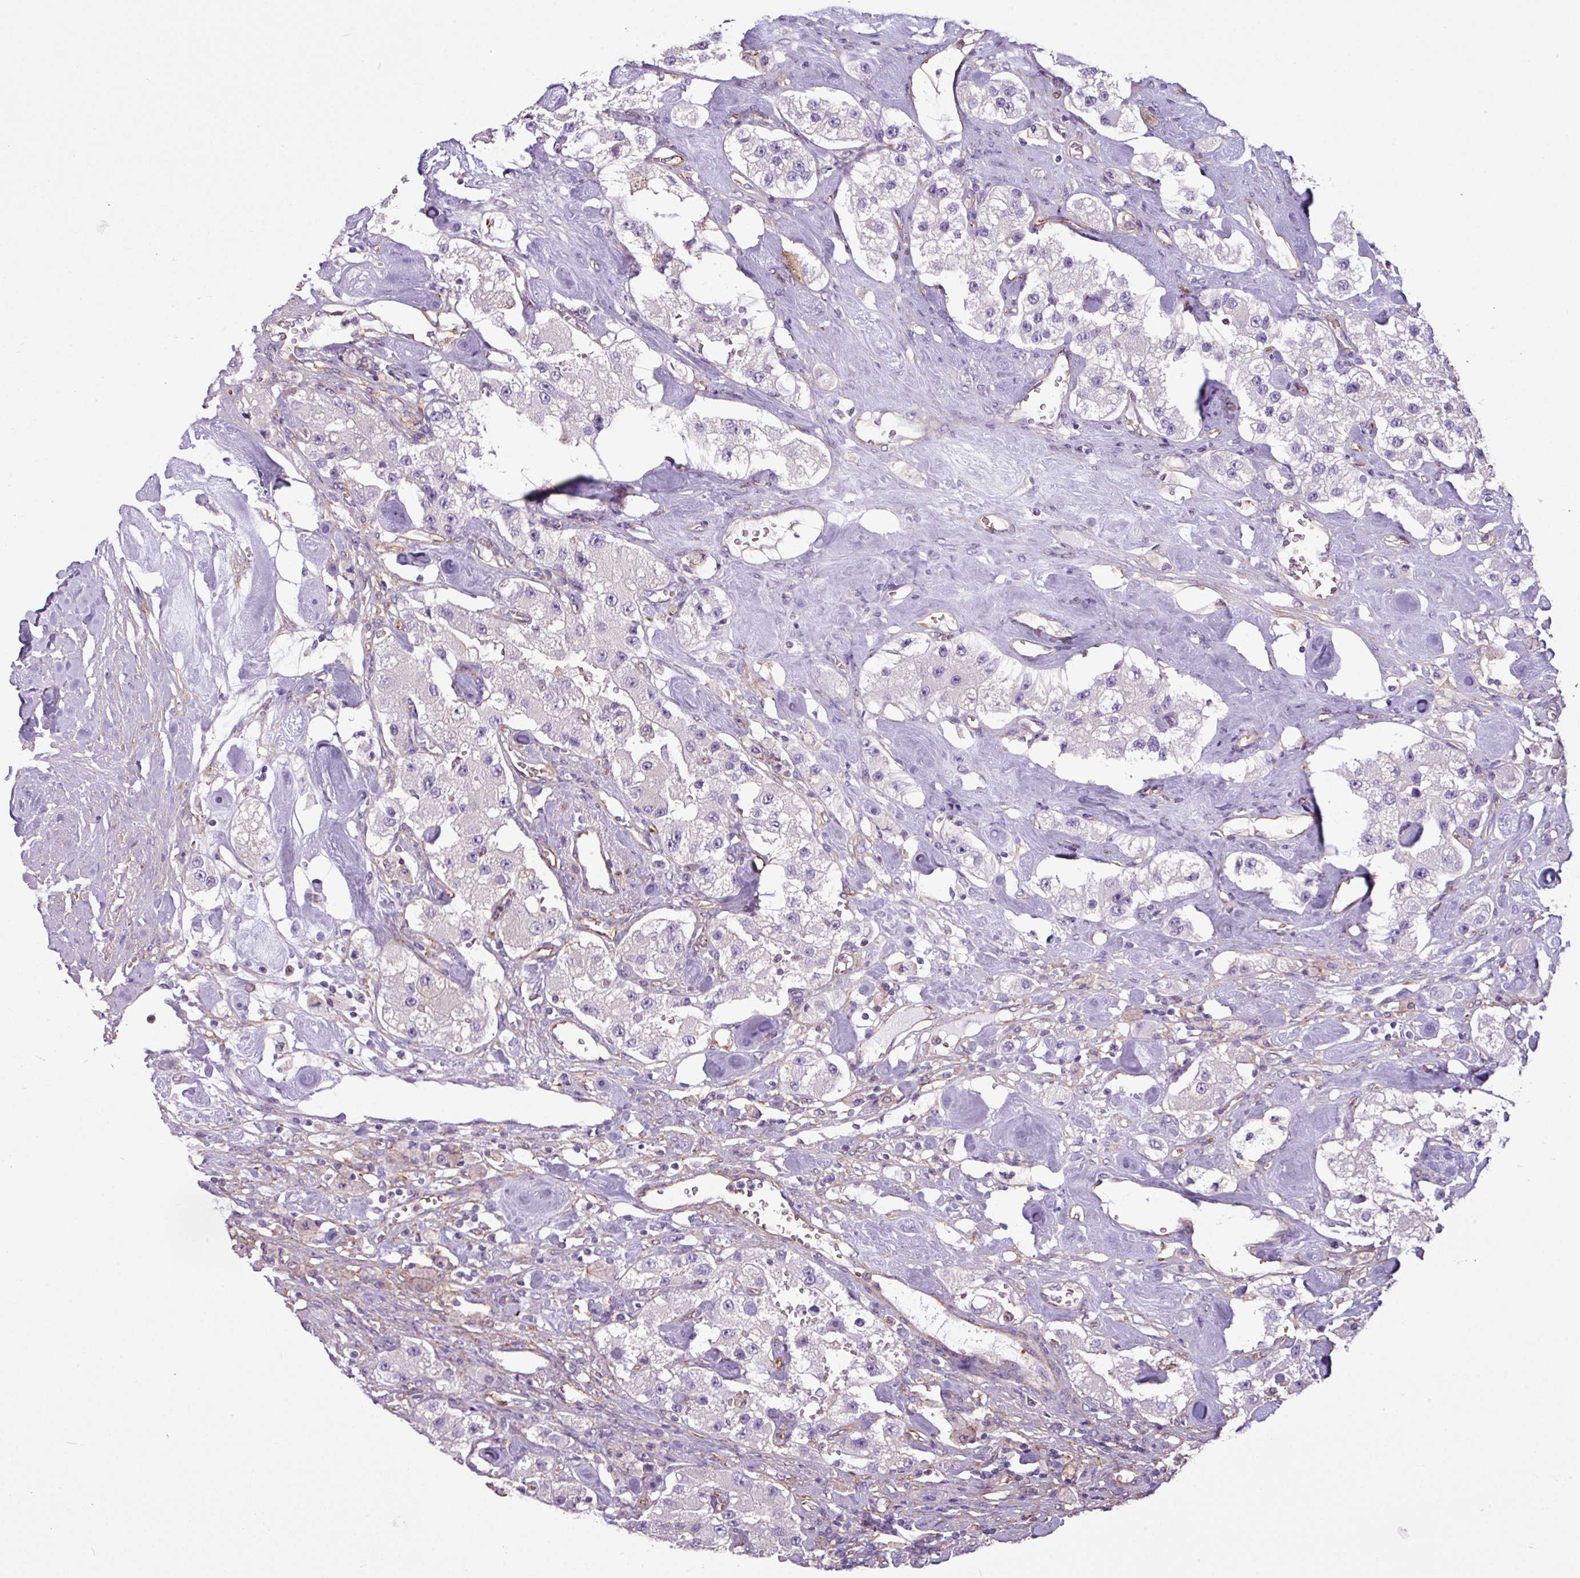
{"staining": {"intensity": "negative", "quantity": "none", "location": "none"}, "tissue": "carcinoid", "cell_type": "Tumor cells", "image_type": "cancer", "snomed": [{"axis": "morphology", "description": "Carcinoid, malignant, NOS"}, {"axis": "topography", "description": "Pancreas"}], "caption": "Tumor cells are negative for protein expression in human carcinoid.", "gene": "XNDC1N", "patient": {"sex": "male", "age": 41}}